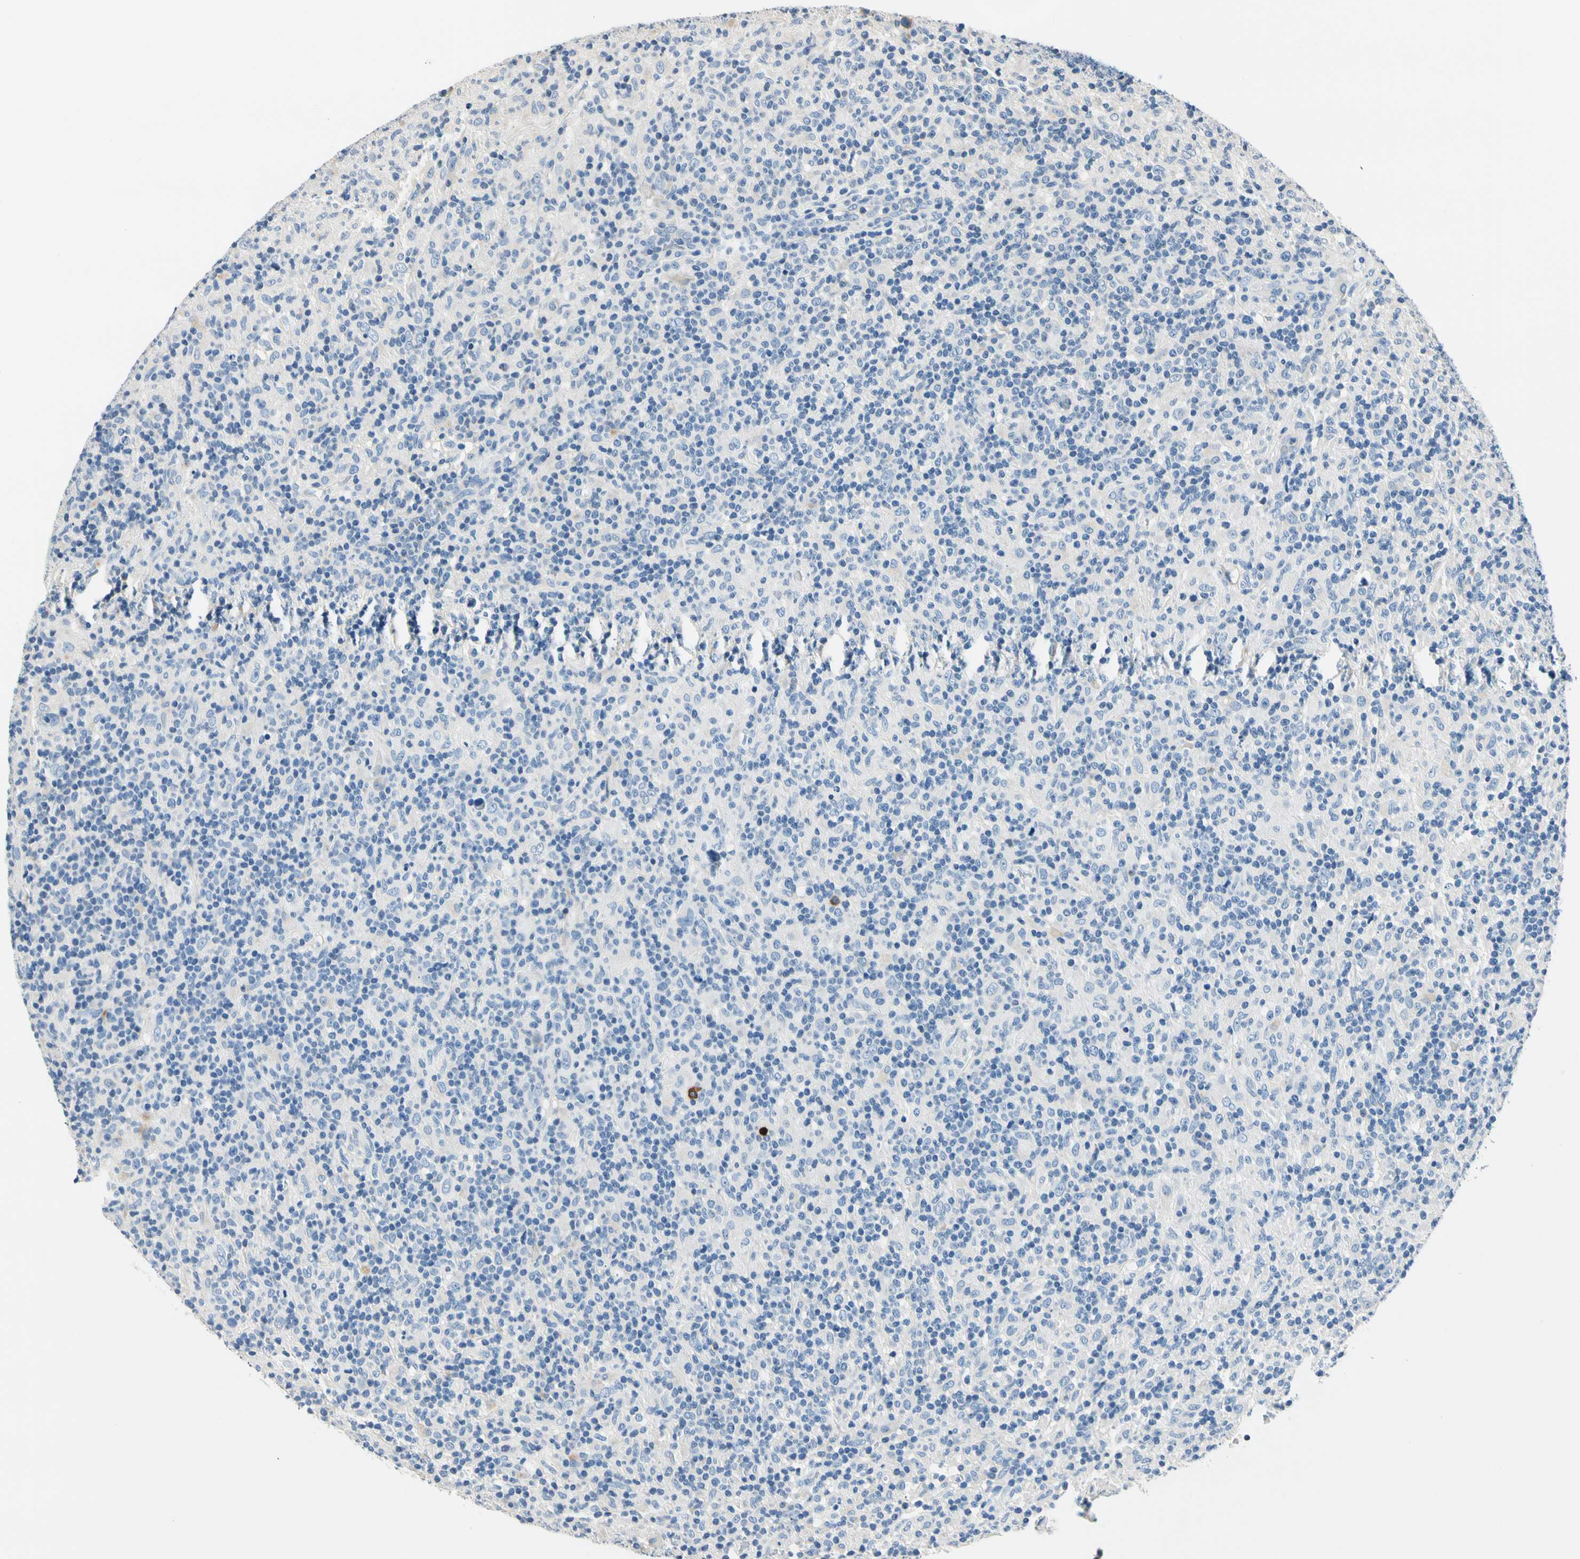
{"staining": {"intensity": "negative", "quantity": "none", "location": "none"}, "tissue": "lymphoma", "cell_type": "Tumor cells", "image_type": "cancer", "snomed": [{"axis": "morphology", "description": "Hodgkin's disease, NOS"}, {"axis": "topography", "description": "Lymph node"}], "caption": "Histopathology image shows no protein expression in tumor cells of Hodgkin's disease tissue.", "gene": "TGFBR3", "patient": {"sex": "male", "age": 70}}